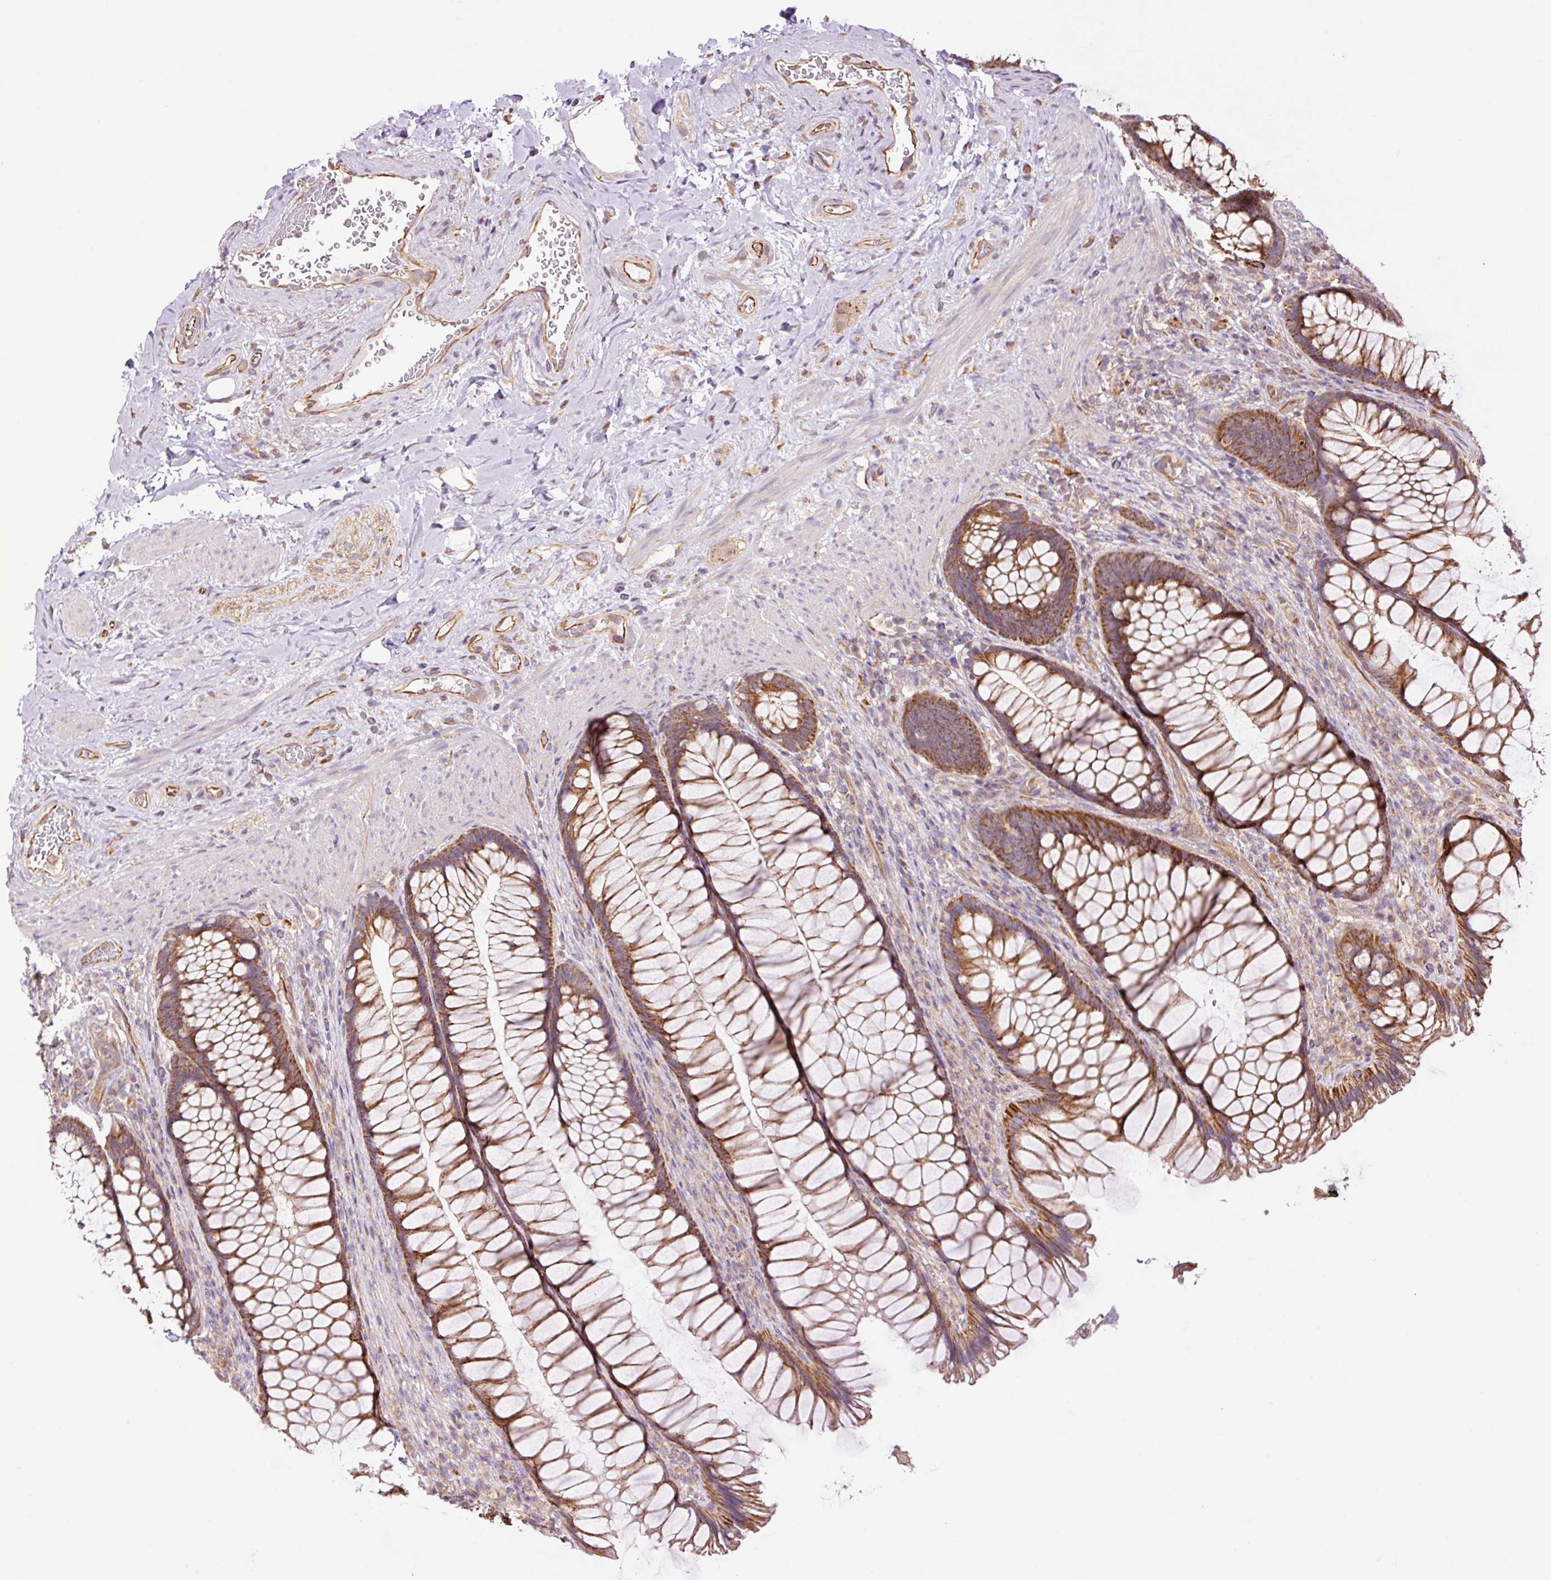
{"staining": {"intensity": "strong", "quantity": ">75%", "location": "cytoplasmic/membranous"}, "tissue": "rectum", "cell_type": "Glandular cells", "image_type": "normal", "snomed": [{"axis": "morphology", "description": "Normal tissue, NOS"}, {"axis": "topography", "description": "Rectum"}], "caption": "Immunohistochemistry photomicrograph of benign rectum: human rectum stained using immunohistochemistry (IHC) reveals high levels of strong protein expression localized specifically in the cytoplasmic/membranous of glandular cells, appearing as a cytoplasmic/membranous brown color.", "gene": "PCK2", "patient": {"sex": "male", "age": 53}}